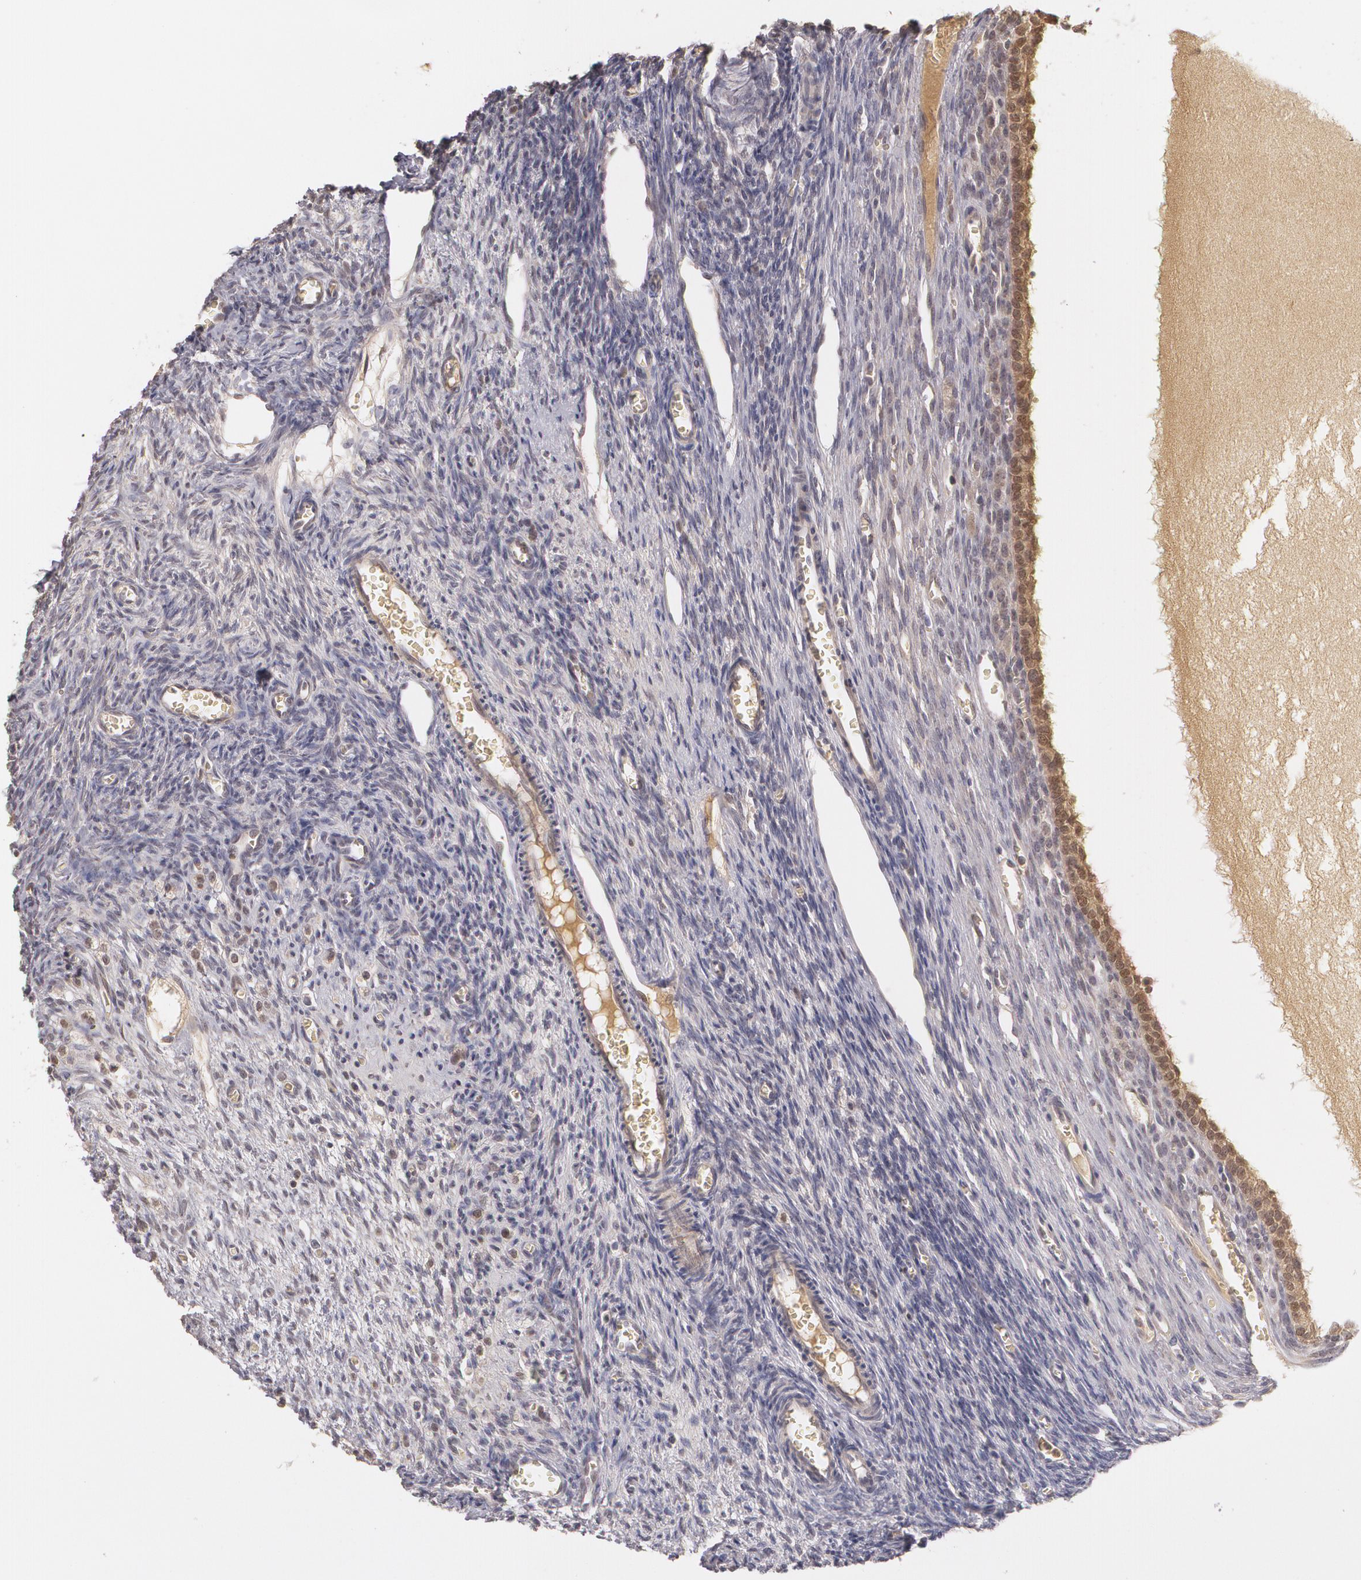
{"staining": {"intensity": "moderate", "quantity": ">75%", "location": "cytoplasmic/membranous"}, "tissue": "ovary", "cell_type": "Follicle cells", "image_type": "normal", "snomed": [{"axis": "morphology", "description": "Normal tissue, NOS"}, {"axis": "topography", "description": "Ovary"}], "caption": "Moderate cytoplasmic/membranous staining is seen in about >75% of follicle cells in benign ovary.", "gene": "LRG1", "patient": {"sex": "female", "age": 27}}